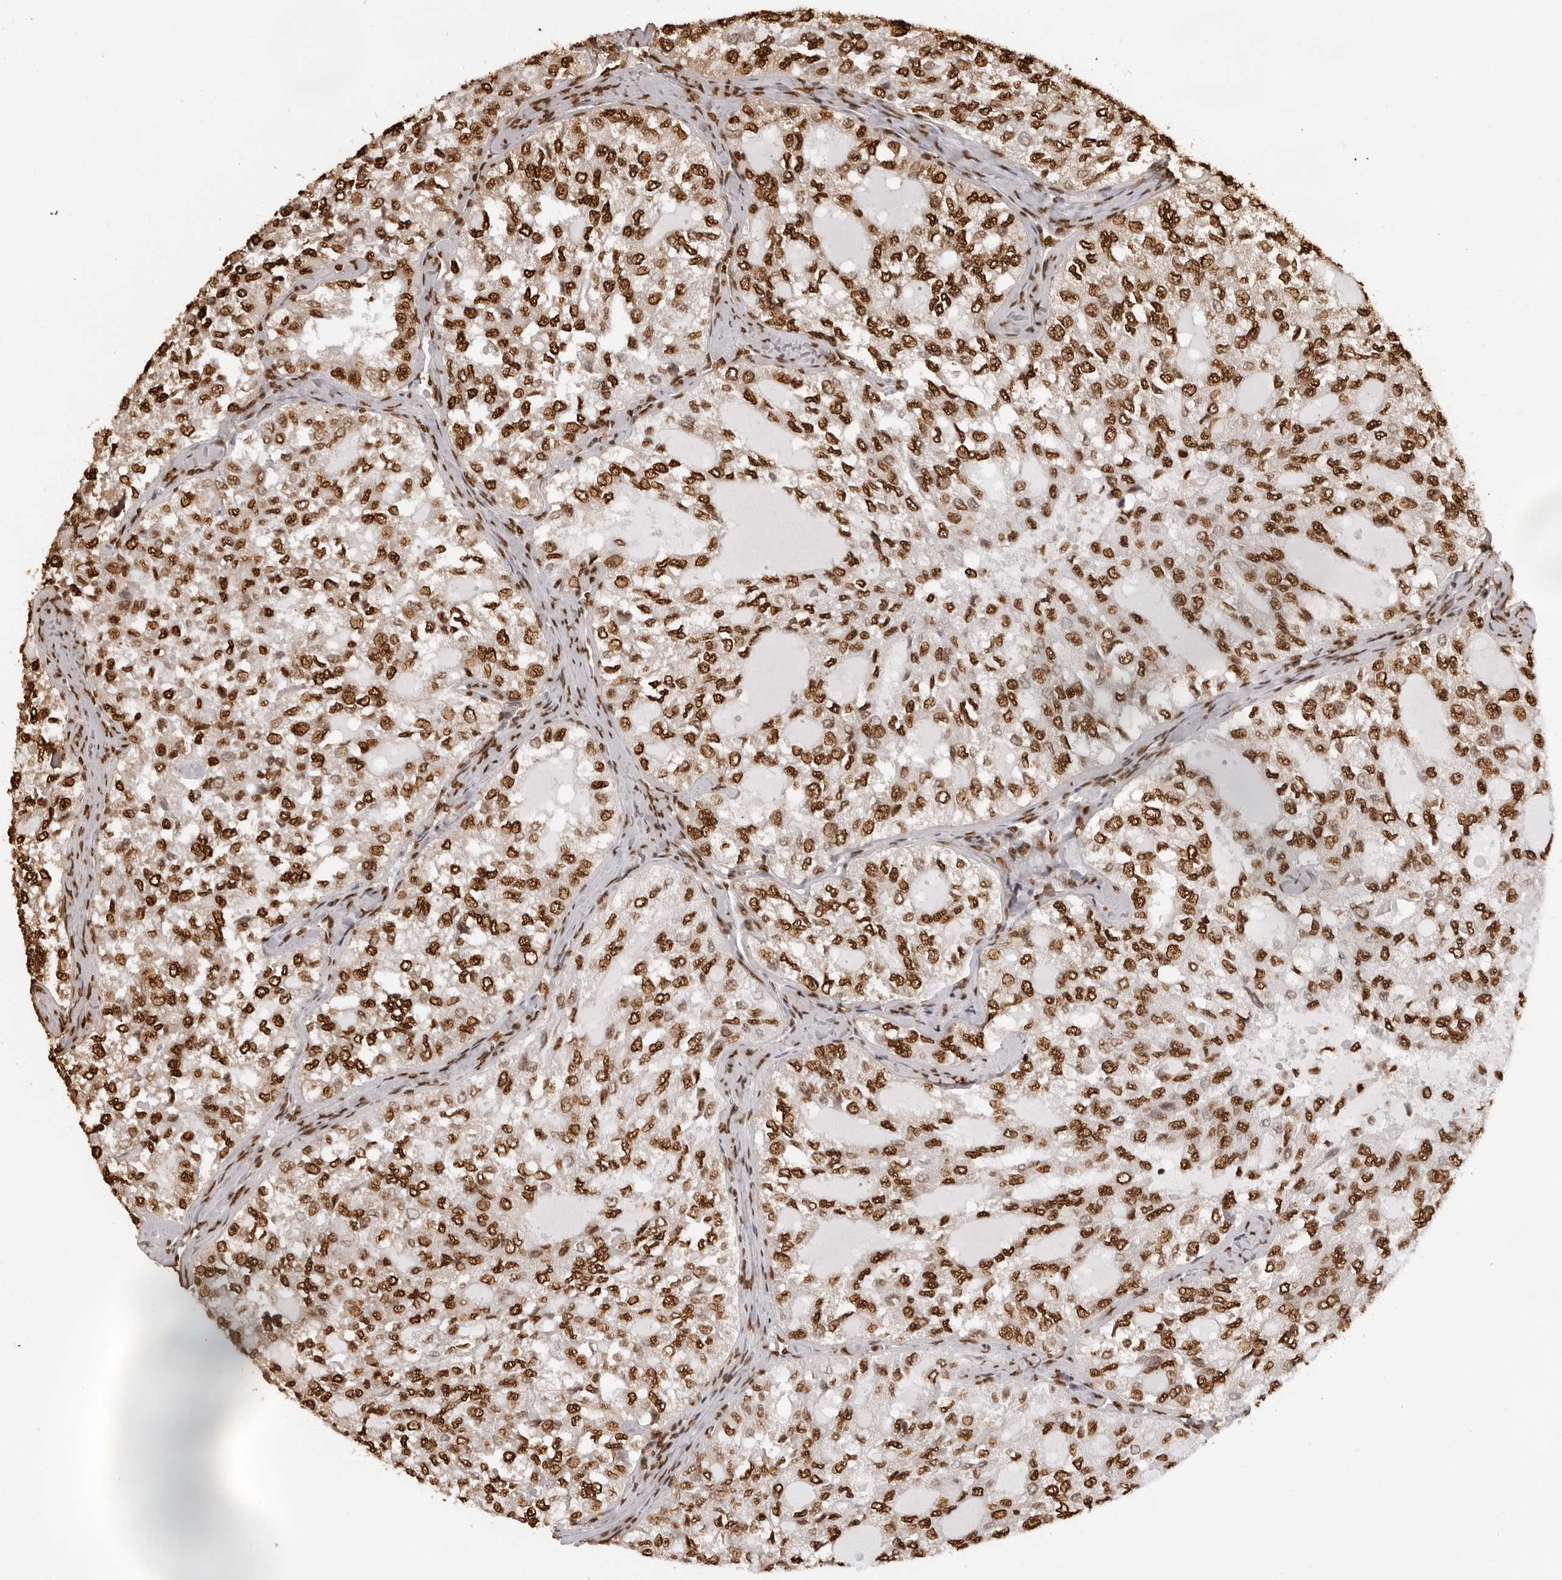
{"staining": {"intensity": "strong", "quantity": ">75%", "location": "nuclear"}, "tissue": "thyroid cancer", "cell_type": "Tumor cells", "image_type": "cancer", "snomed": [{"axis": "morphology", "description": "Follicular adenoma carcinoma, NOS"}, {"axis": "topography", "description": "Thyroid gland"}], "caption": "Brown immunohistochemical staining in thyroid cancer demonstrates strong nuclear staining in approximately >75% of tumor cells.", "gene": "ZFP91", "patient": {"sex": "male", "age": 75}}